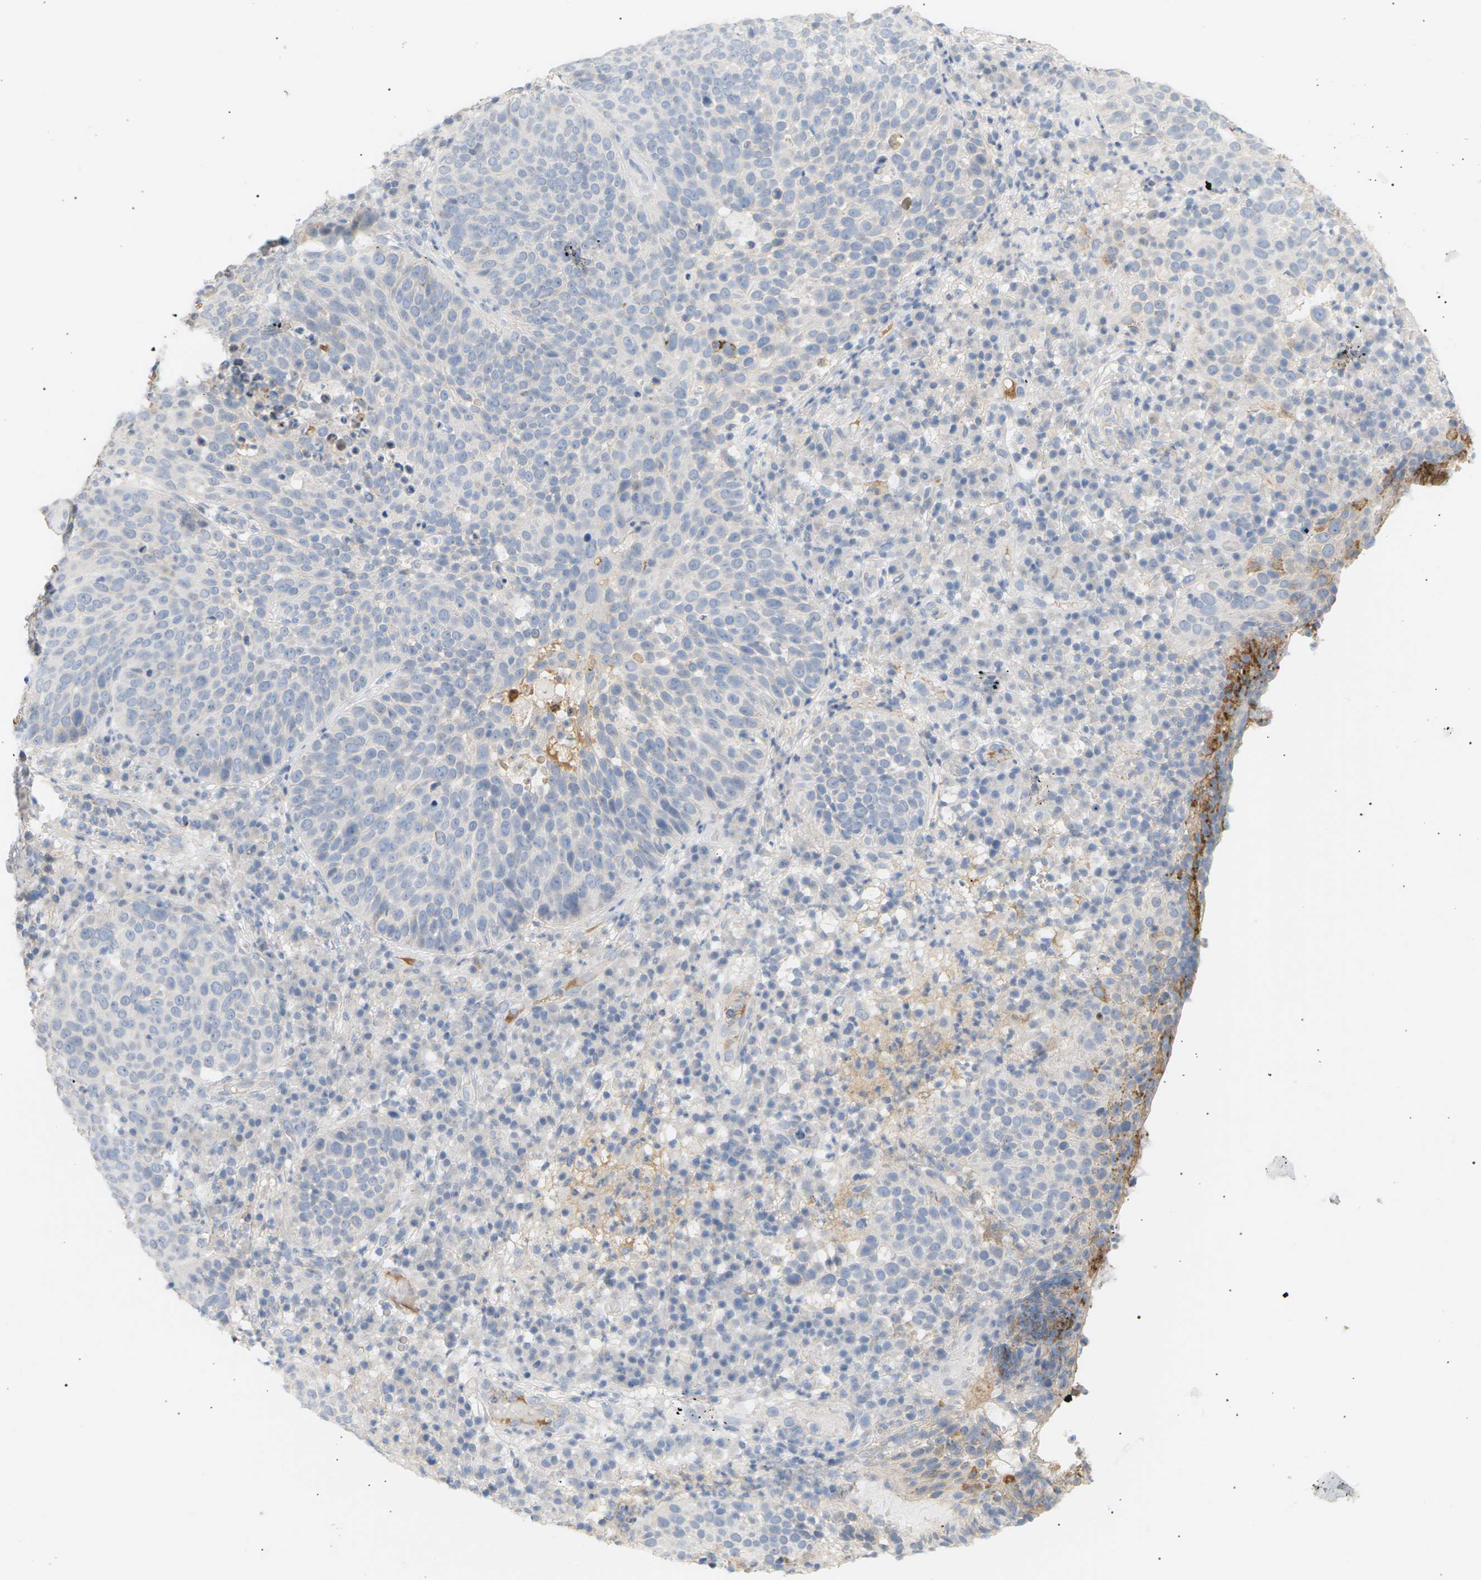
{"staining": {"intensity": "negative", "quantity": "none", "location": "none"}, "tissue": "skin cancer", "cell_type": "Tumor cells", "image_type": "cancer", "snomed": [{"axis": "morphology", "description": "Squamous cell carcinoma in situ, NOS"}, {"axis": "morphology", "description": "Squamous cell carcinoma, NOS"}, {"axis": "topography", "description": "Skin"}], "caption": "DAB (3,3'-diaminobenzidine) immunohistochemical staining of human skin cancer displays no significant positivity in tumor cells.", "gene": "CLU", "patient": {"sex": "male", "age": 93}}